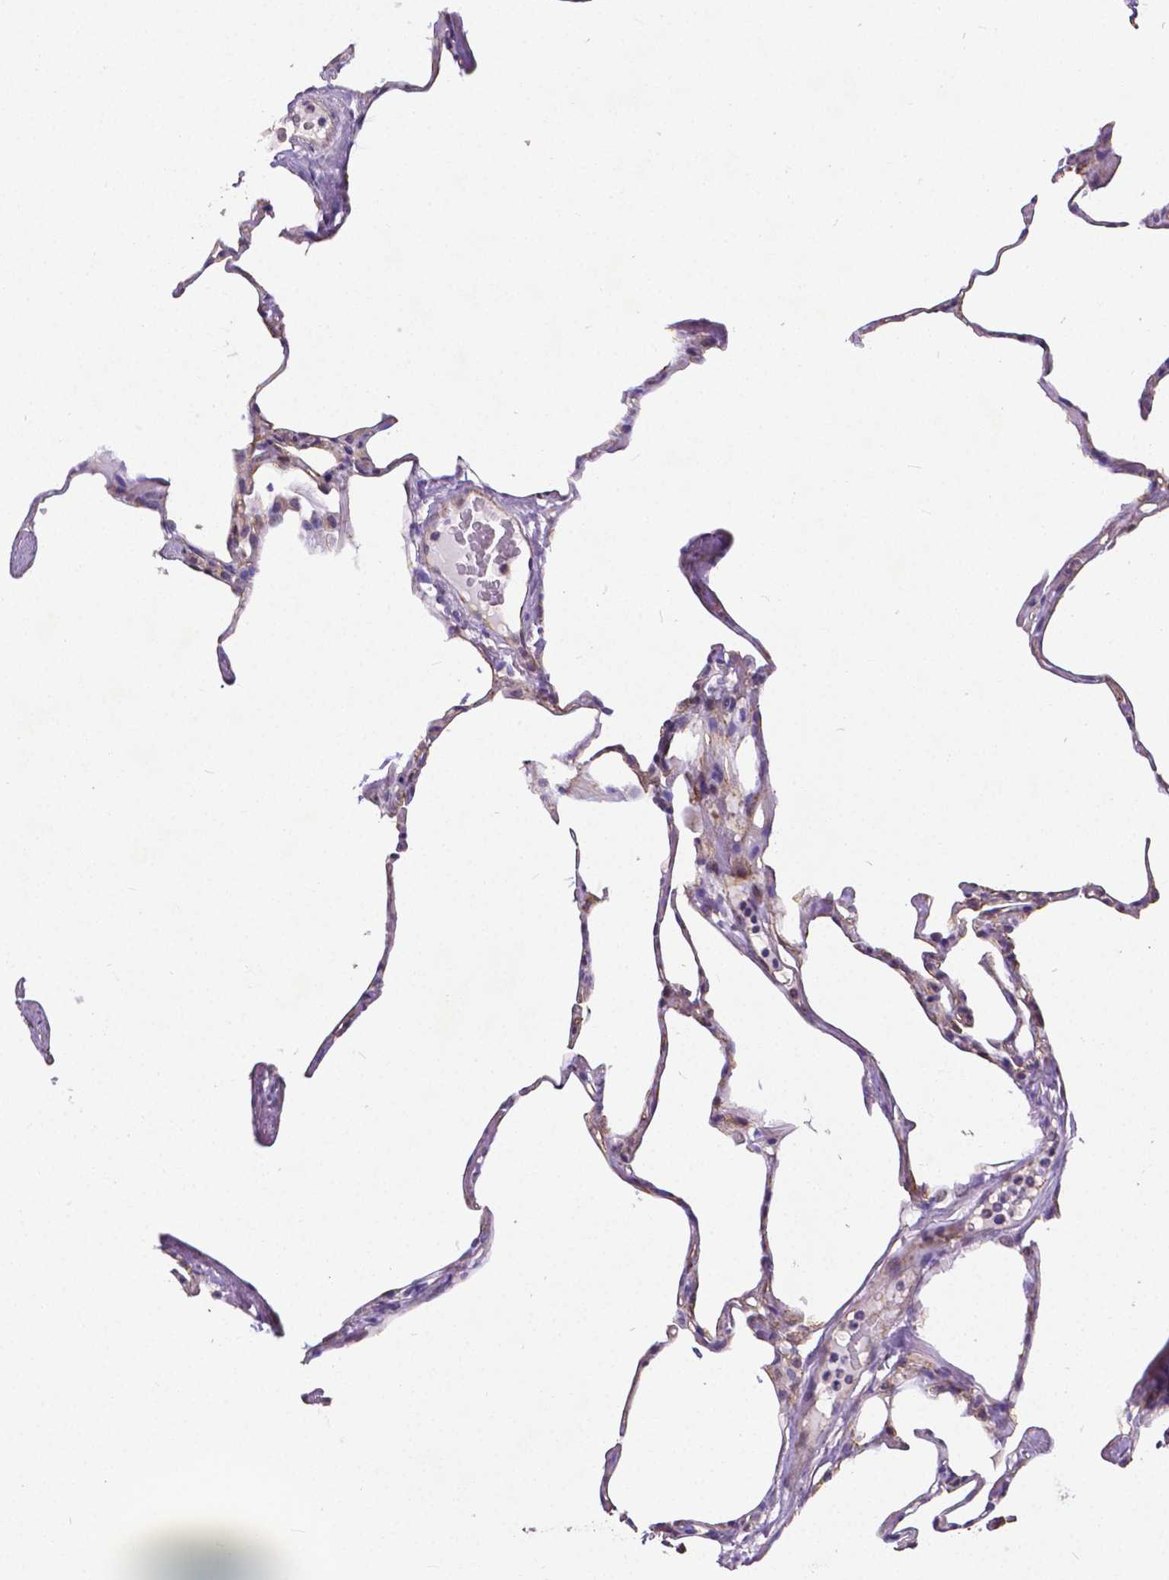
{"staining": {"intensity": "negative", "quantity": "none", "location": "none"}, "tissue": "lung", "cell_type": "Alveolar cells", "image_type": "normal", "snomed": [{"axis": "morphology", "description": "Normal tissue, NOS"}, {"axis": "topography", "description": "Lung"}], "caption": "The IHC image has no significant staining in alveolar cells of lung.", "gene": "OCLN", "patient": {"sex": "male", "age": 65}}